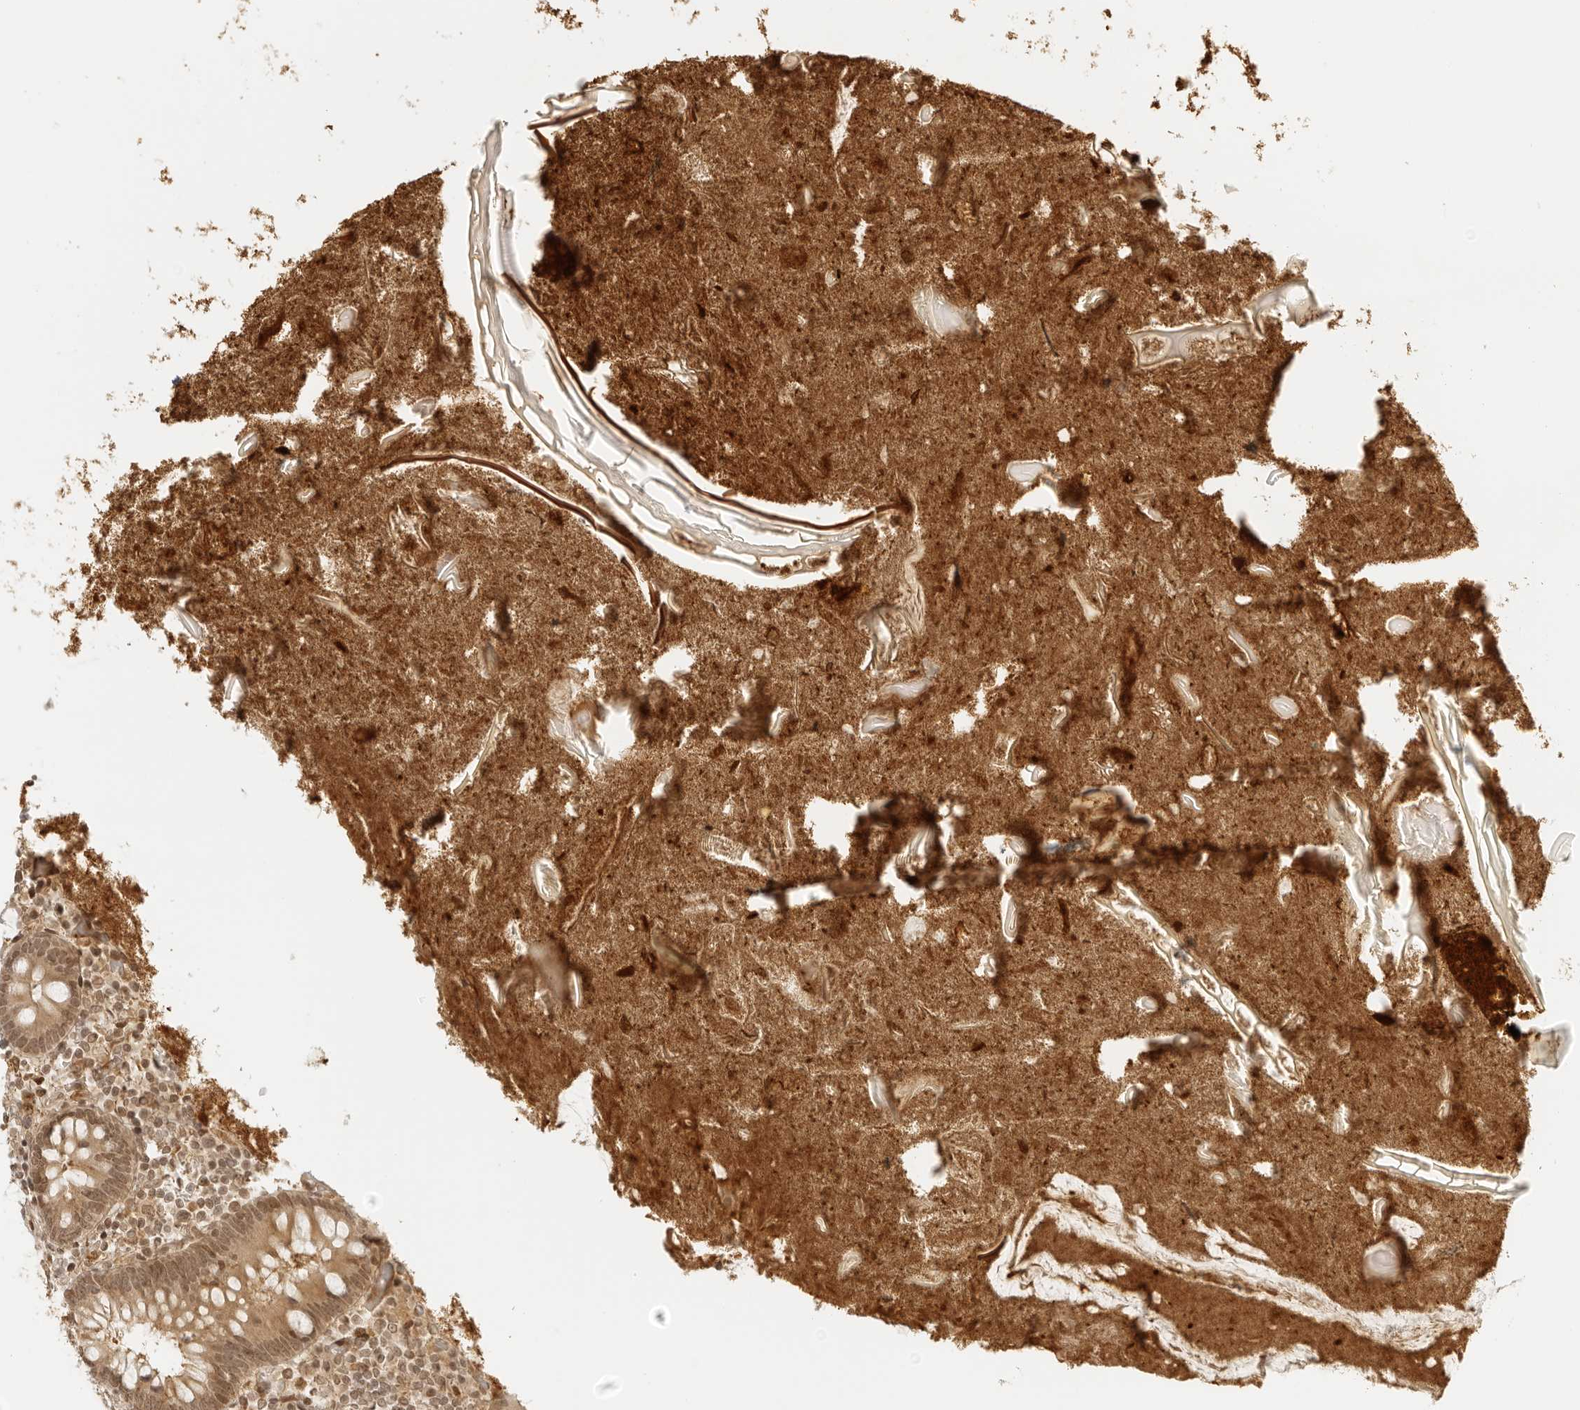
{"staining": {"intensity": "moderate", "quantity": ">75%", "location": "cytoplasmic/membranous,nuclear"}, "tissue": "appendix", "cell_type": "Glandular cells", "image_type": "normal", "snomed": [{"axis": "morphology", "description": "Normal tissue, NOS"}, {"axis": "topography", "description": "Appendix"}], "caption": "Human appendix stained for a protein (brown) reveals moderate cytoplasmic/membranous,nuclear positive expression in about >75% of glandular cells.", "gene": "ZNF407", "patient": {"sex": "female", "age": 17}}